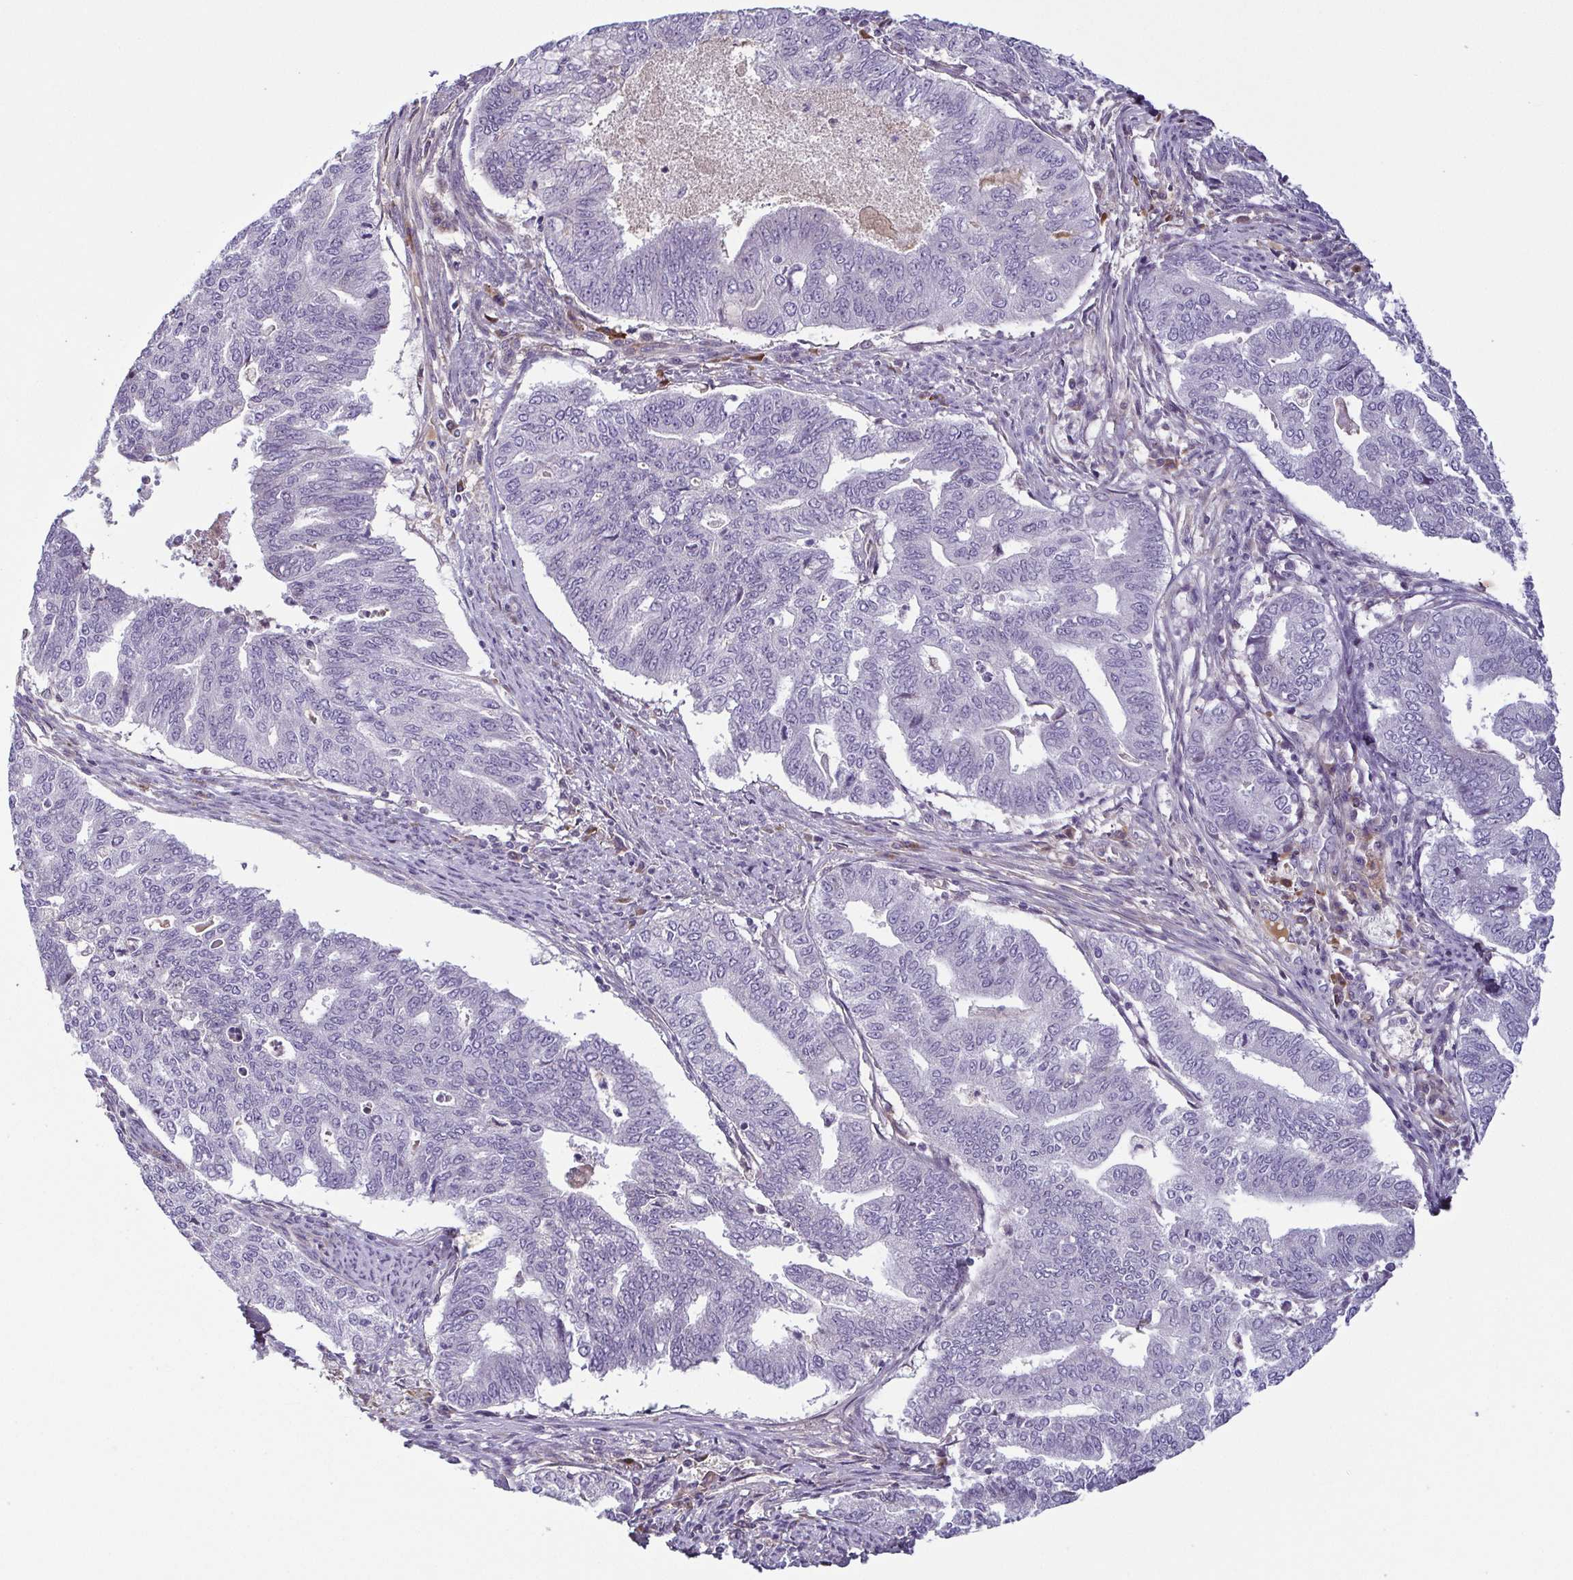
{"staining": {"intensity": "negative", "quantity": "none", "location": "none"}, "tissue": "endometrial cancer", "cell_type": "Tumor cells", "image_type": "cancer", "snomed": [{"axis": "morphology", "description": "Adenocarcinoma, NOS"}, {"axis": "topography", "description": "Endometrium"}], "caption": "Immunohistochemistry (IHC) image of endometrial cancer stained for a protein (brown), which displays no positivity in tumor cells.", "gene": "ECM1", "patient": {"sex": "female", "age": 79}}